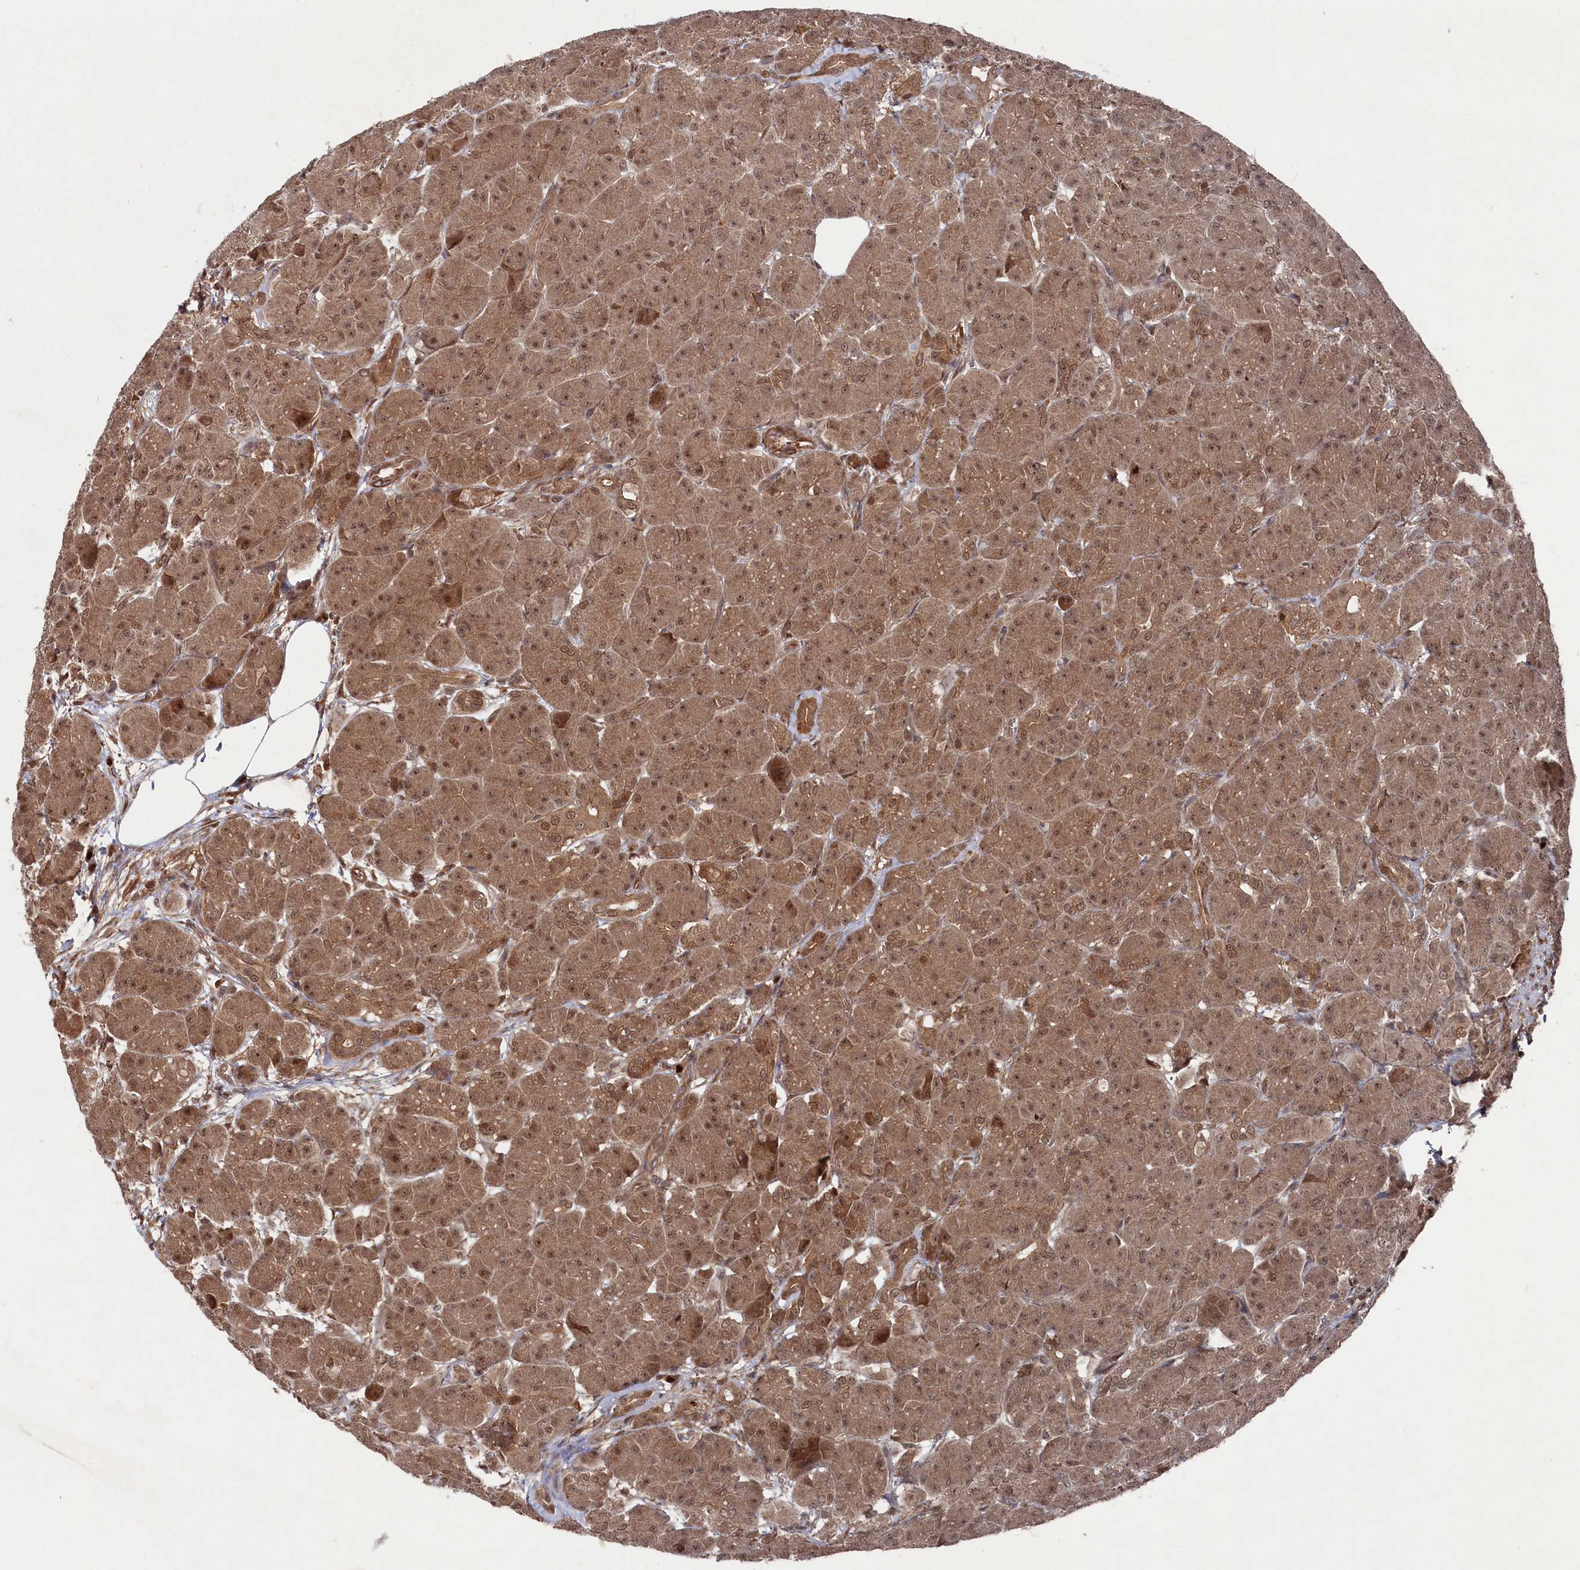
{"staining": {"intensity": "moderate", "quantity": ">75%", "location": "cytoplasmic/membranous,nuclear"}, "tissue": "pancreas", "cell_type": "Exocrine glandular cells", "image_type": "normal", "snomed": [{"axis": "morphology", "description": "Normal tissue, NOS"}, {"axis": "topography", "description": "Pancreas"}], "caption": "IHC staining of unremarkable pancreas, which displays medium levels of moderate cytoplasmic/membranous,nuclear staining in approximately >75% of exocrine glandular cells indicating moderate cytoplasmic/membranous,nuclear protein expression. The staining was performed using DAB (brown) for protein detection and nuclei were counterstained in hematoxylin (blue).", "gene": "BORCS7", "patient": {"sex": "male", "age": 63}}